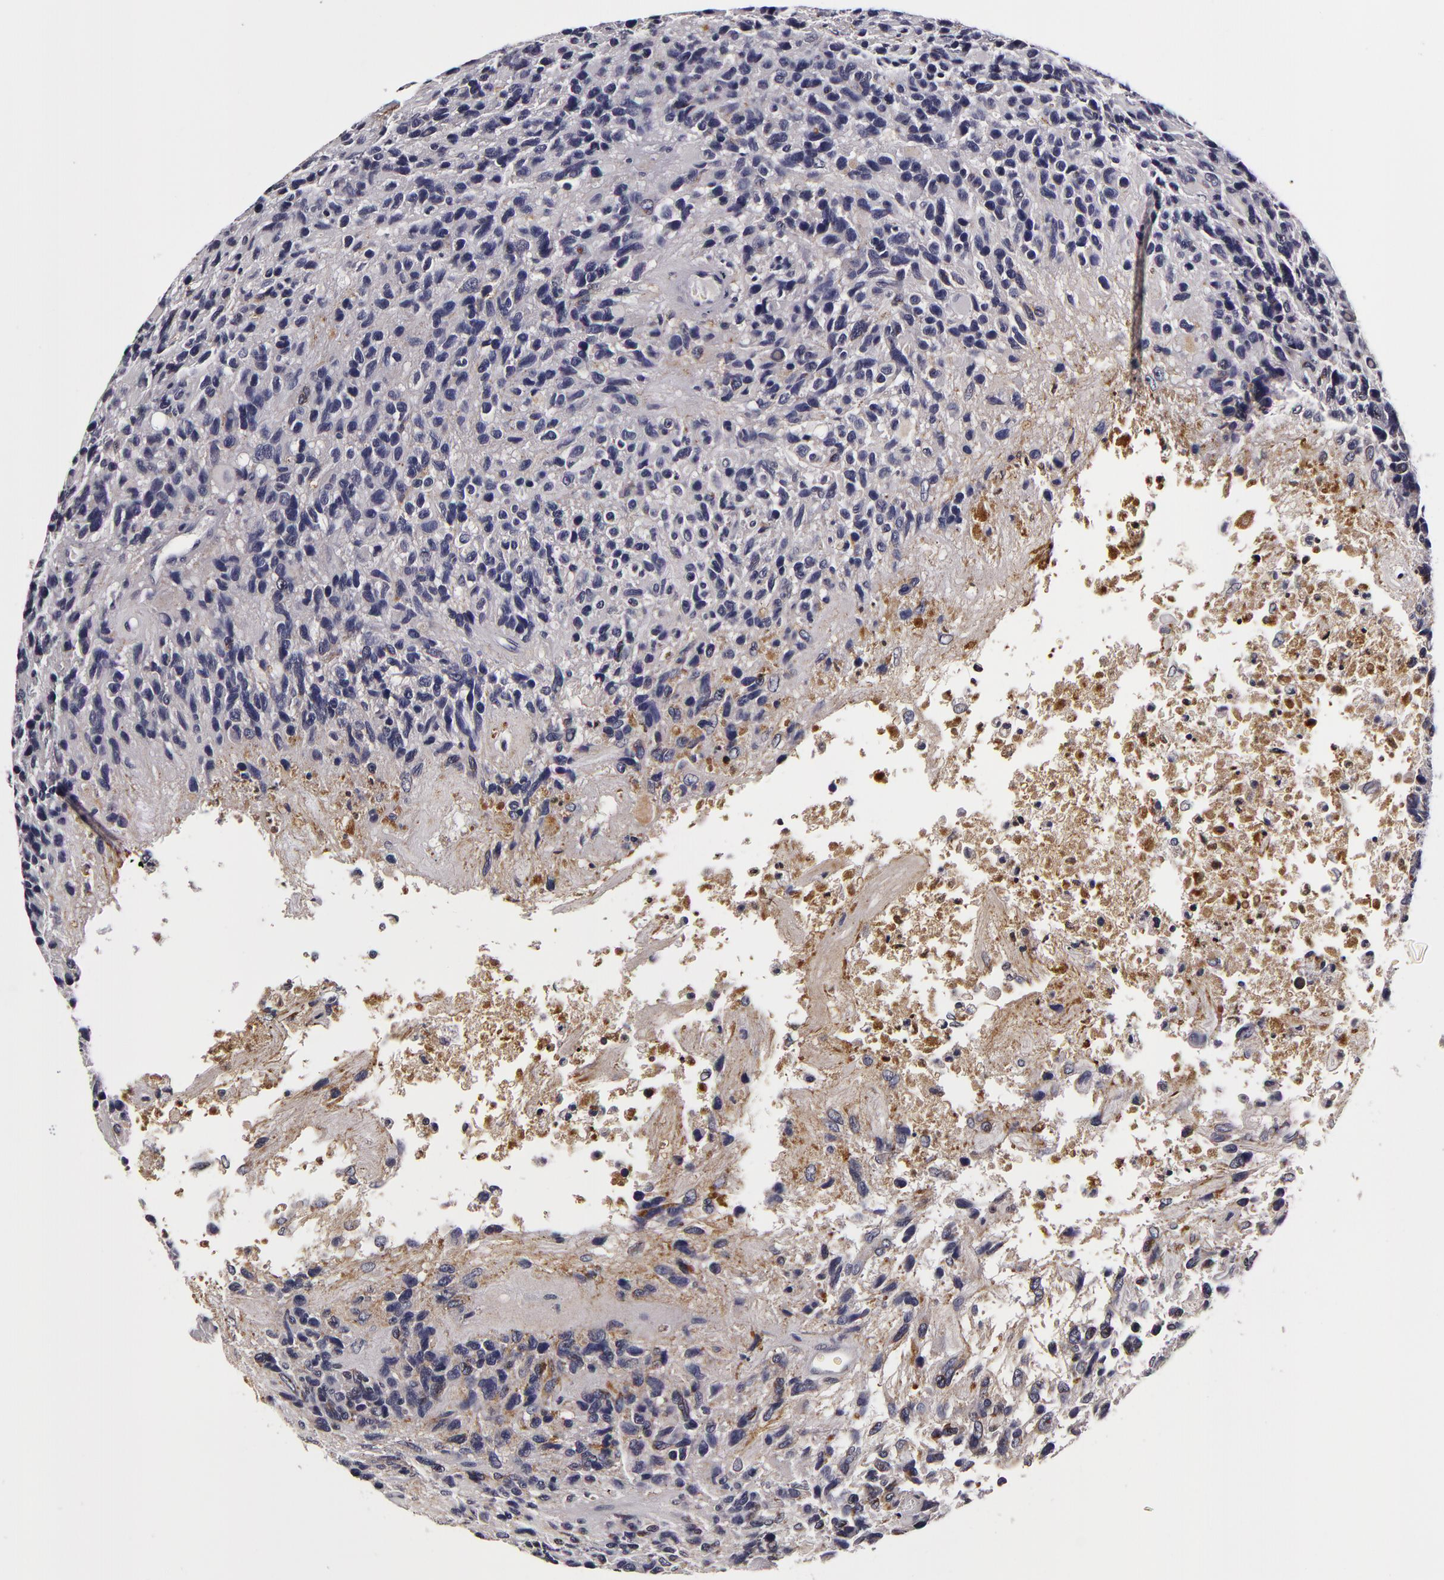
{"staining": {"intensity": "negative", "quantity": "none", "location": "none"}, "tissue": "glioma", "cell_type": "Tumor cells", "image_type": "cancer", "snomed": [{"axis": "morphology", "description": "Glioma, malignant, High grade"}, {"axis": "topography", "description": "Brain"}], "caption": "High magnification brightfield microscopy of malignant high-grade glioma stained with DAB (brown) and counterstained with hematoxylin (blue): tumor cells show no significant positivity.", "gene": "LGALS3BP", "patient": {"sex": "male", "age": 77}}